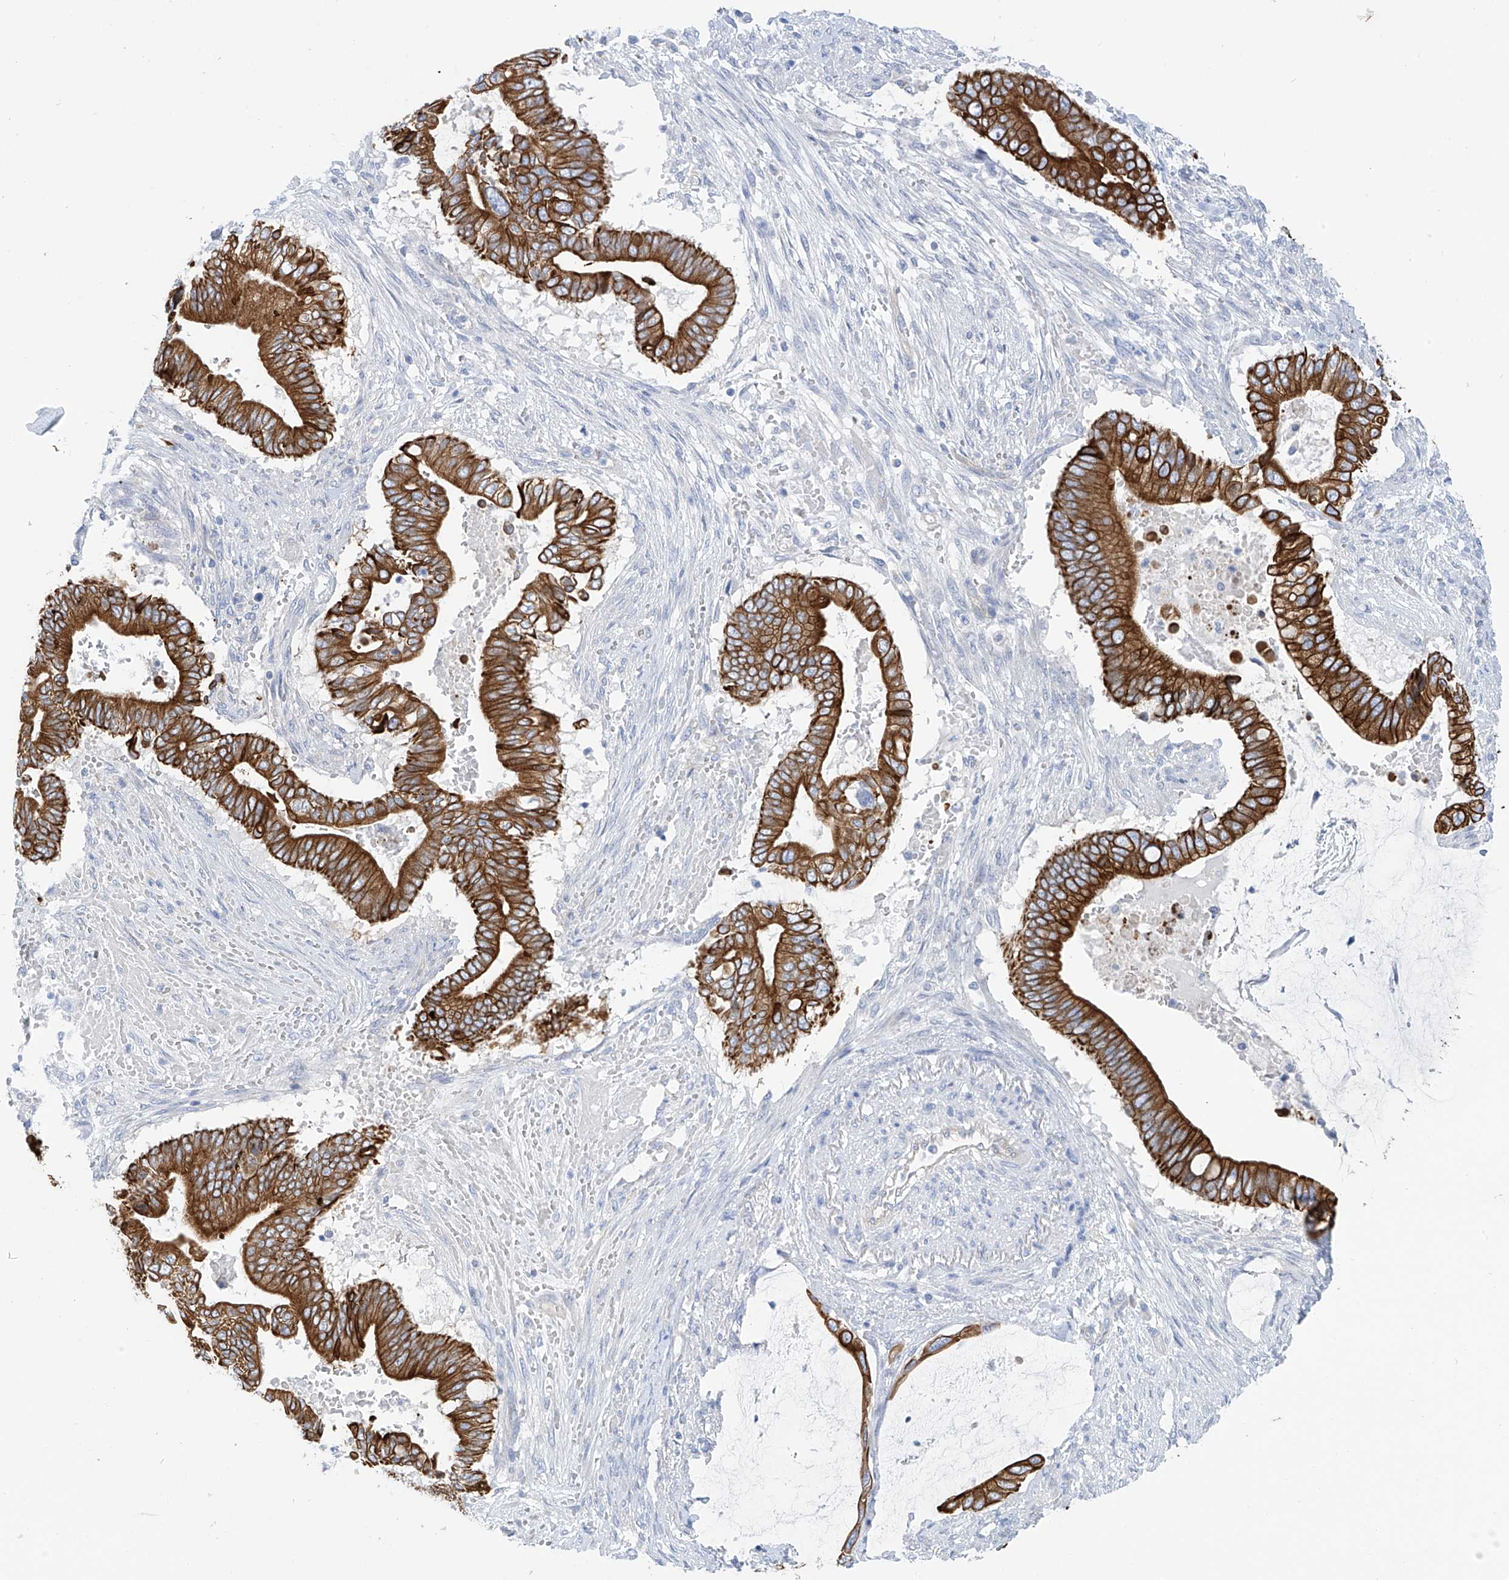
{"staining": {"intensity": "strong", "quantity": ">75%", "location": "cytoplasmic/membranous"}, "tissue": "pancreatic cancer", "cell_type": "Tumor cells", "image_type": "cancer", "snomed": [{"axis": "morphology", "description": "Adenocarcinoma, NOS"}, {"axis": "topography", "description": "Pancreas"}], "caption": "Protein staining reveals strong cytoplasmic/membranous positivity in approximately >75% of tumor cells in pancreatic cancer (adenocarcinoma). Using DAB (brown) and hematoxylin (blue) stains, captured at high magnification using brightfield microscopy.", "gene": "PIK3C2B", "patient": {"sex": "male", "age": 68}}